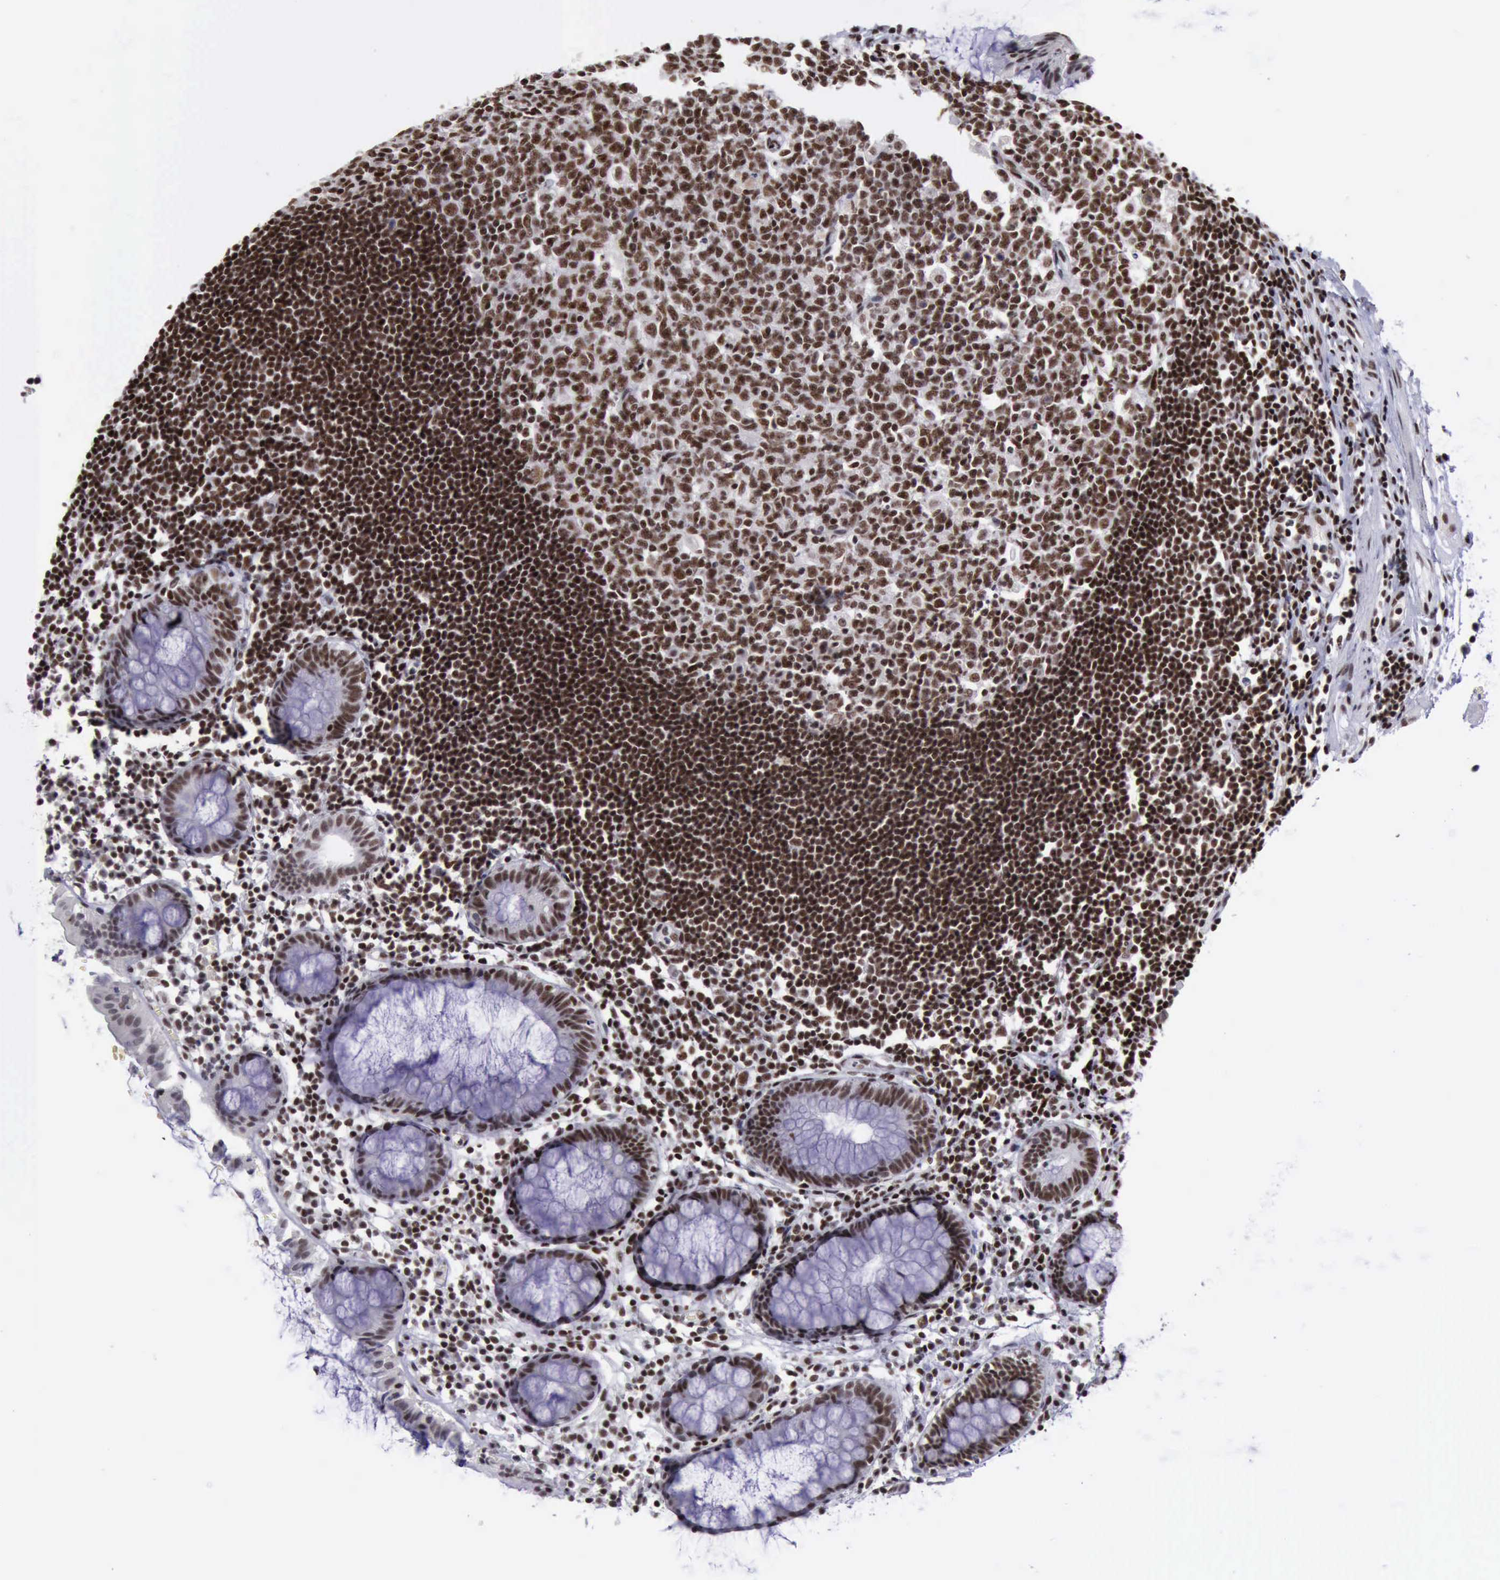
{"staining": {"intensity": "strong", "quantity": ">75%", "location": "nuclear"}, "tissue": "rectum", "cell_type": "Glandular cells", "image_type": "normal", "snomed": [{"axis": "morphology", "description": "Normal tissue, NOS"}, {"axis": "topography", "description": "Rectum"}], "caption": "Brown immunohistochemical staining in benign human rectum shows strong nuclear expression in about >75% of glandular cells. The staining is performed using DAB (3,3'-diaminobenzidine) brown chromogen to label protein expression. The nuclei are counter-stained blue using hematoxylin.", "gene": "YY1", "patient": {"sex": "female", "age": 66}}